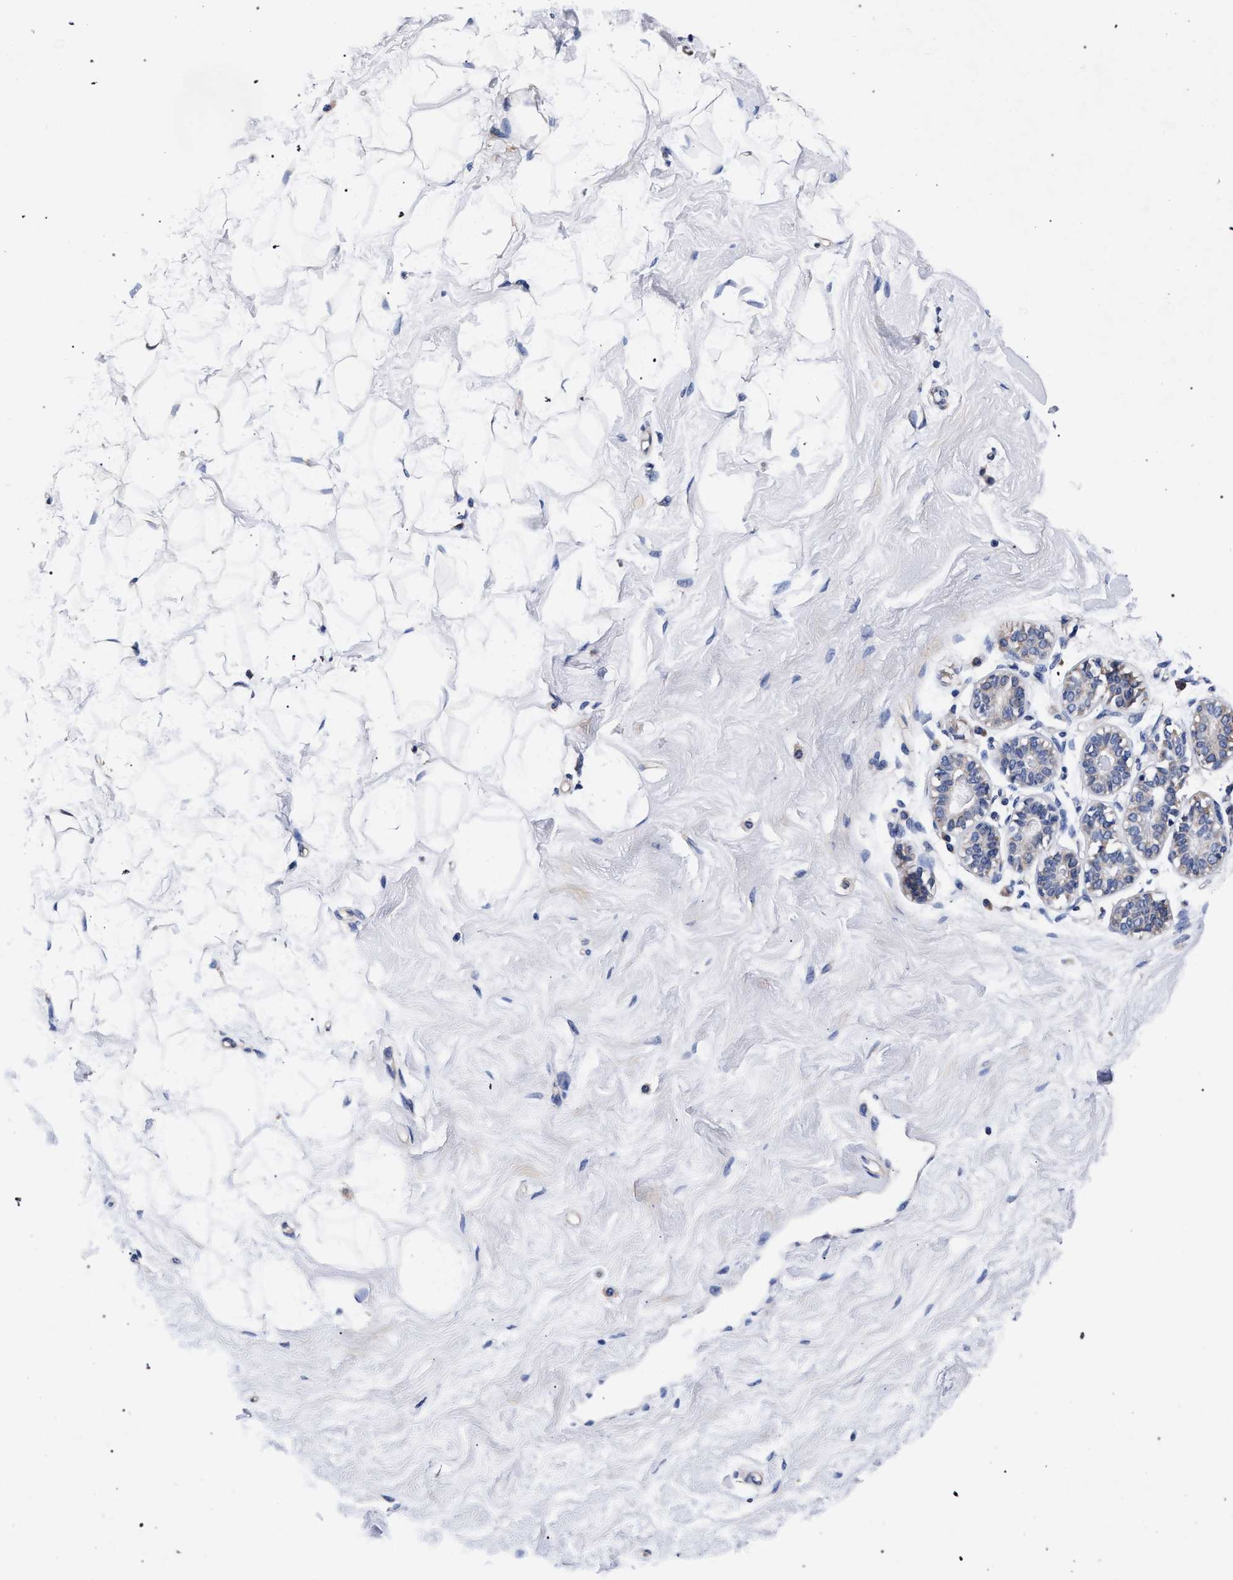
{"staining": {"intensity": "negative", "quantity": "none", "location": "none"}, "tissue": "breast", "cell_type": "Adipocytes", "image_type": "normal", "snomed": [{"axis": "morphology", "description": "Normal tissue, NOS"}, {"axis": "topography", "description": "Breast"}], "caption": "An IHC histopathology image of unremarkable breast is shown. There is no staining in adipocytes of breast. The staining is performed using DAB brown chromogen with nuclei counter-stained in using hematoxylin.", "gene": "CFAP95", "patient": {"sex": "female", "age": 23}}